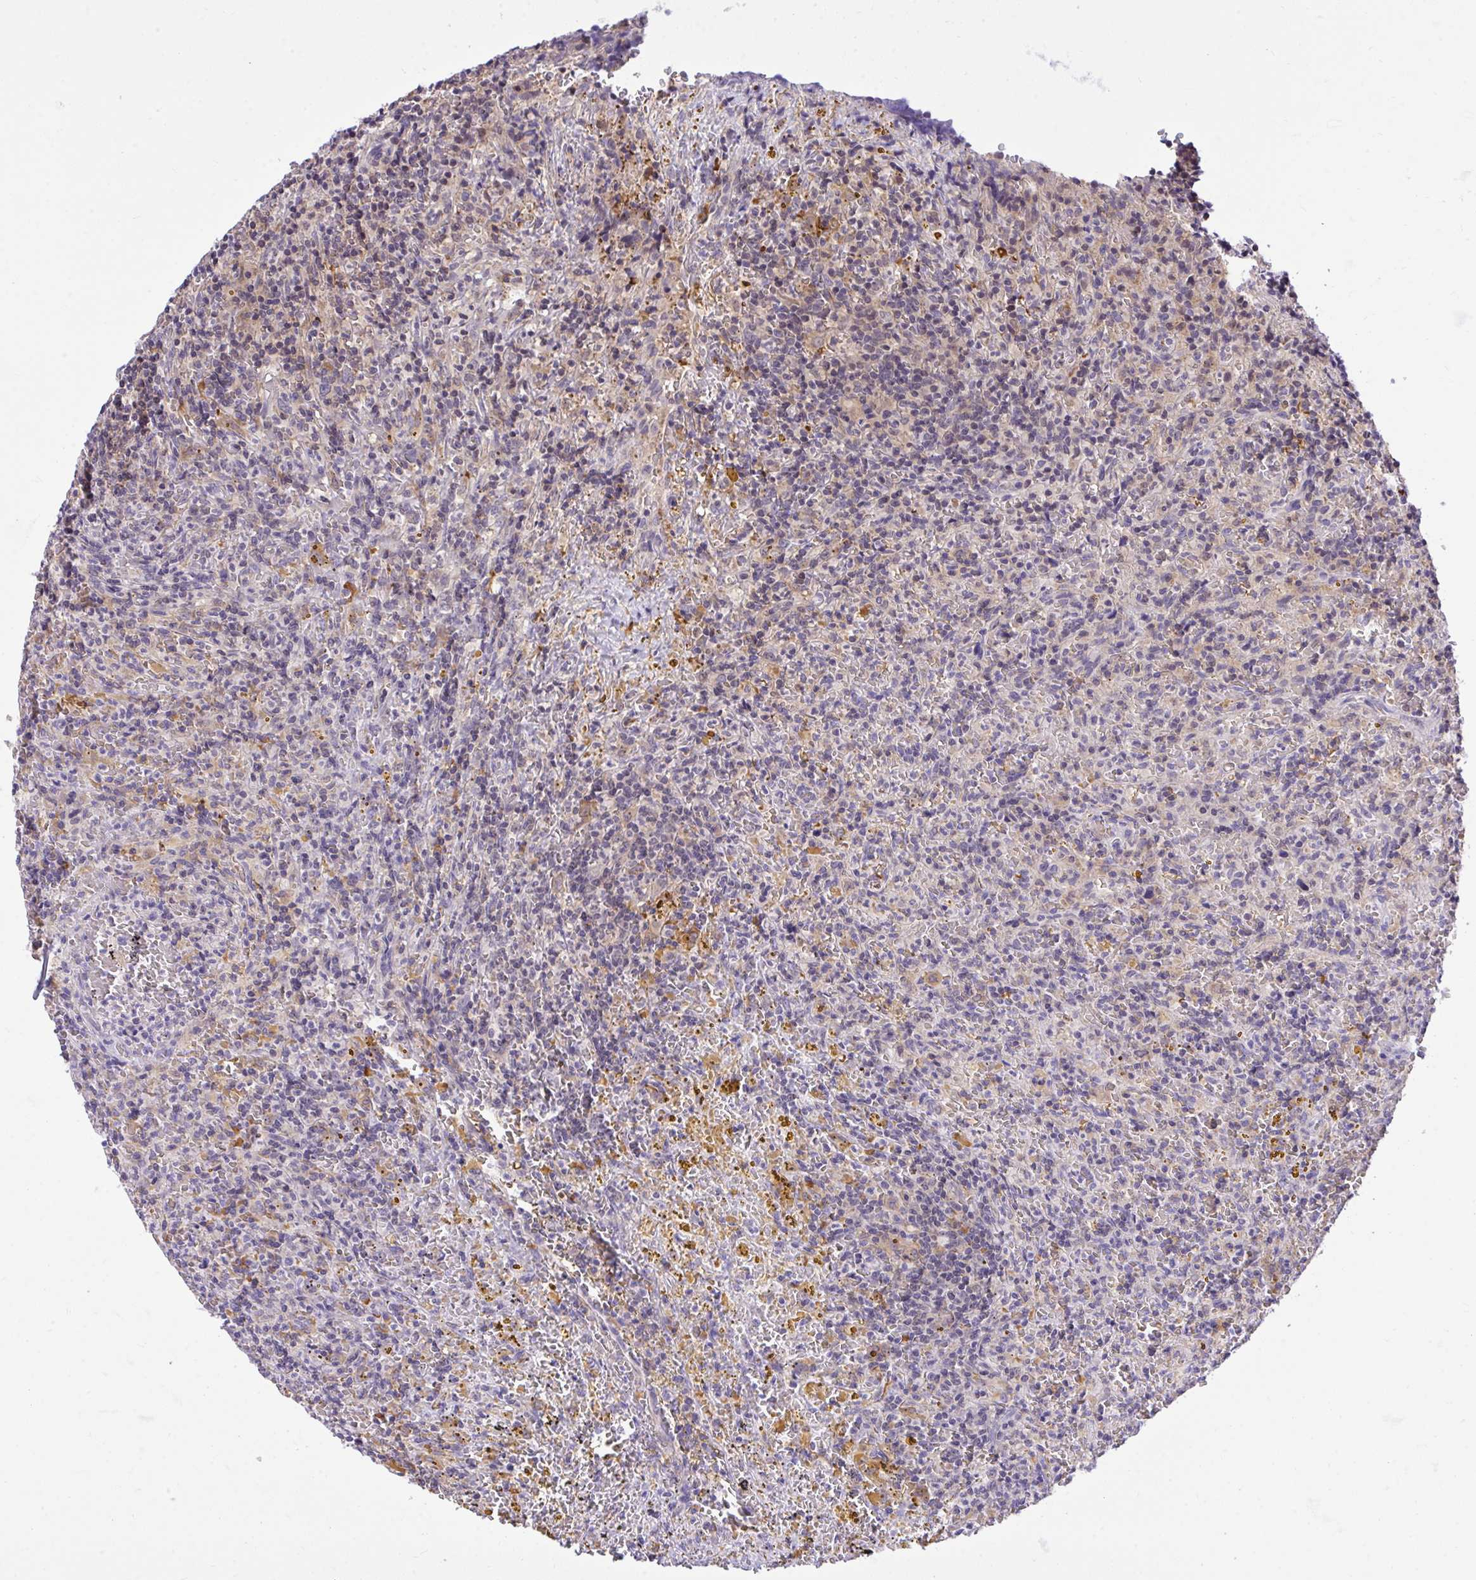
{"staining": {"intensity": "negative", "quantity": "none", "location": "none"}, "tissue": "lymphoma", "cell_type": "Tumor cells", "image_type": "cancer", "snomed": [{"axis": "morphology", "description": "Malignant lymphoma, non-Hodgkin's type, Low grade"}, {"axis": "topography", "description": "Spleen"}], "caption": "This histopathology image is of low-grade malignant lymphoma, non-Hodgkin's type stained with immunohistochemistry (IHC) to label a protein in brown with the nuclei are counter-stained blue. There is no positivity in tumor cells.", "gene": "PPP1CA", "patient": {"sex": "female", "age": 70}}